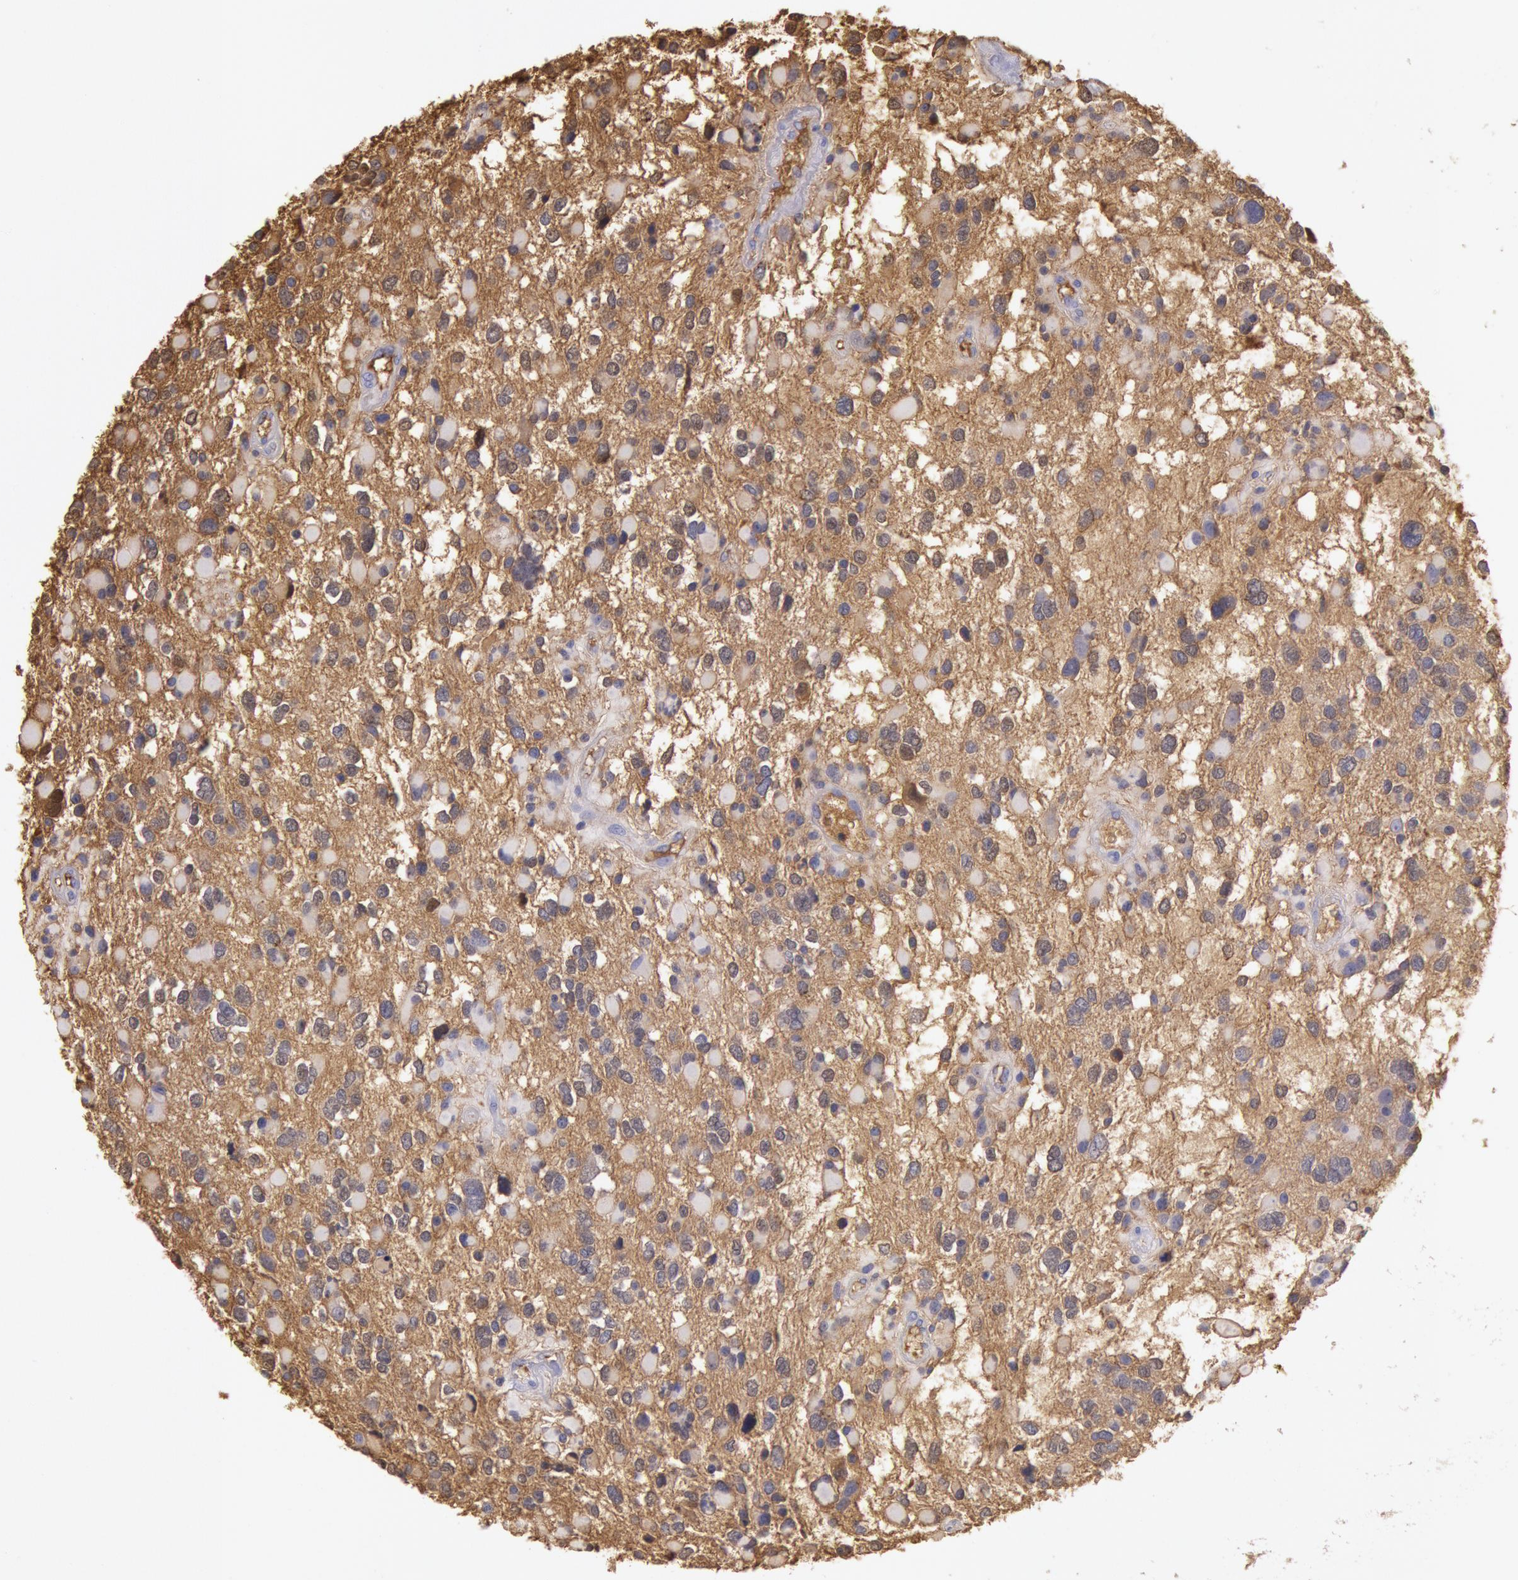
{"staining": {"intensity": "strong", "quantity": ">75%", "location": "cytoplasmic/membranous"}, "tissue": "glioma", "cell_type": "Tumor cells", "image_type": "cancer", "snomed": [{"axis": "morphology", "description": "Glioma, malignant, High grade"}, {"axis": "topography", "description": "Brain"}], "caption": "A histopathology image of glioma stained for a protein displays strong cytoplasmic/membranous brown staining in tumor cells.", "gene": "IGHG1", "patient": {"sex": "female", "age": 37}}